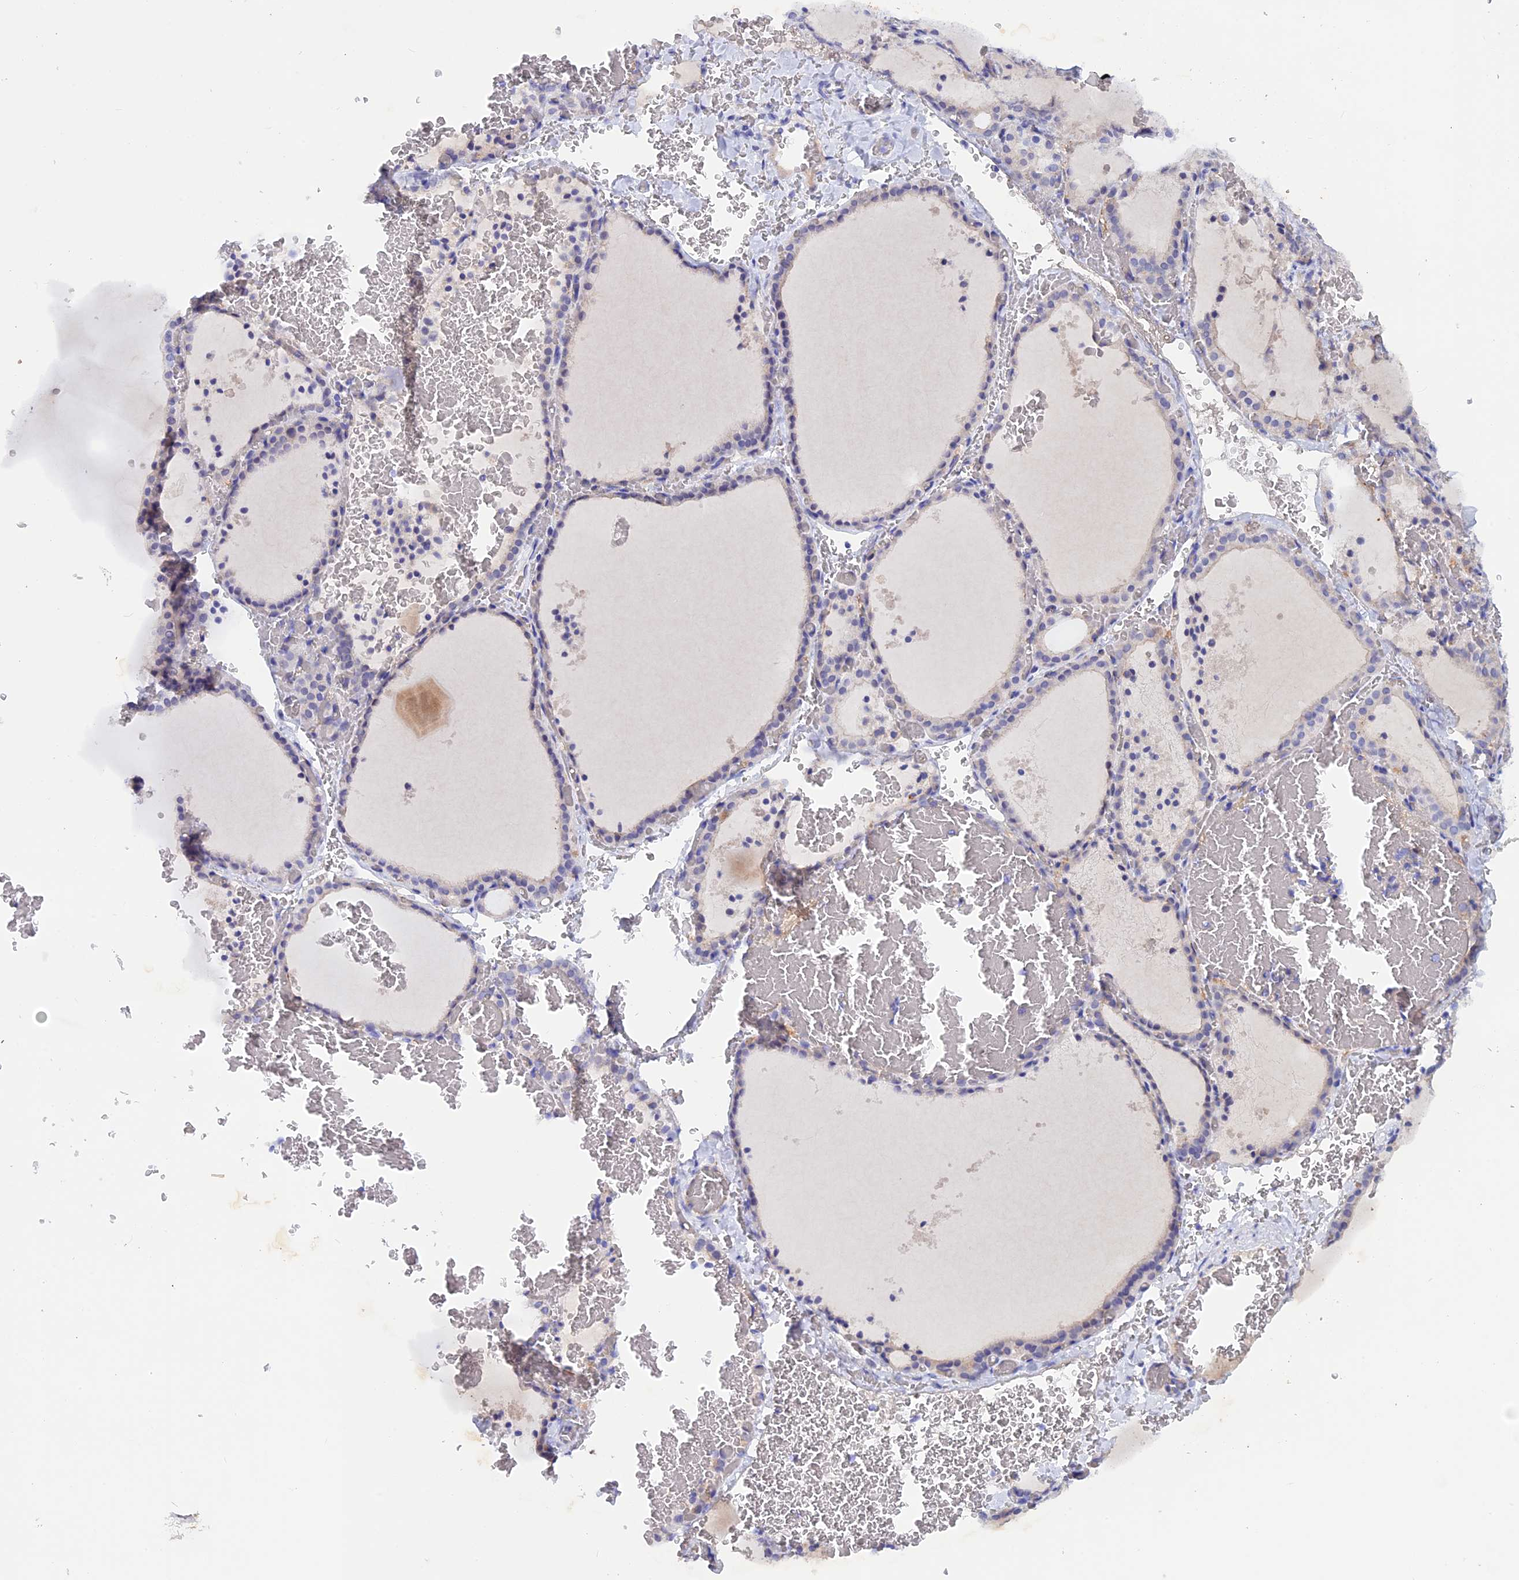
{"staining": {"intensity": "negative", "quantity": "none", "location": "none"}, "tissue": "thyroid gland", "cell_type": "Glandular cells", "image_type": "normal", "snomed": [{"axis": "morphology", "description": "Normal tissue, NOS"}, {"axis": "topography", "description": "Thyroid gland"}], "caption": "There is no significant positivity in glandular cells of thyroid gland. Brightfield microscopy of immunohistochemistry (IHC) stained with DAB (3,3'-diaminobenzidine) (brown) and hematoxylin (blue), captured at high magnification.", "gene": "GK5", "patient": {"sex": "female", "age": 39}}